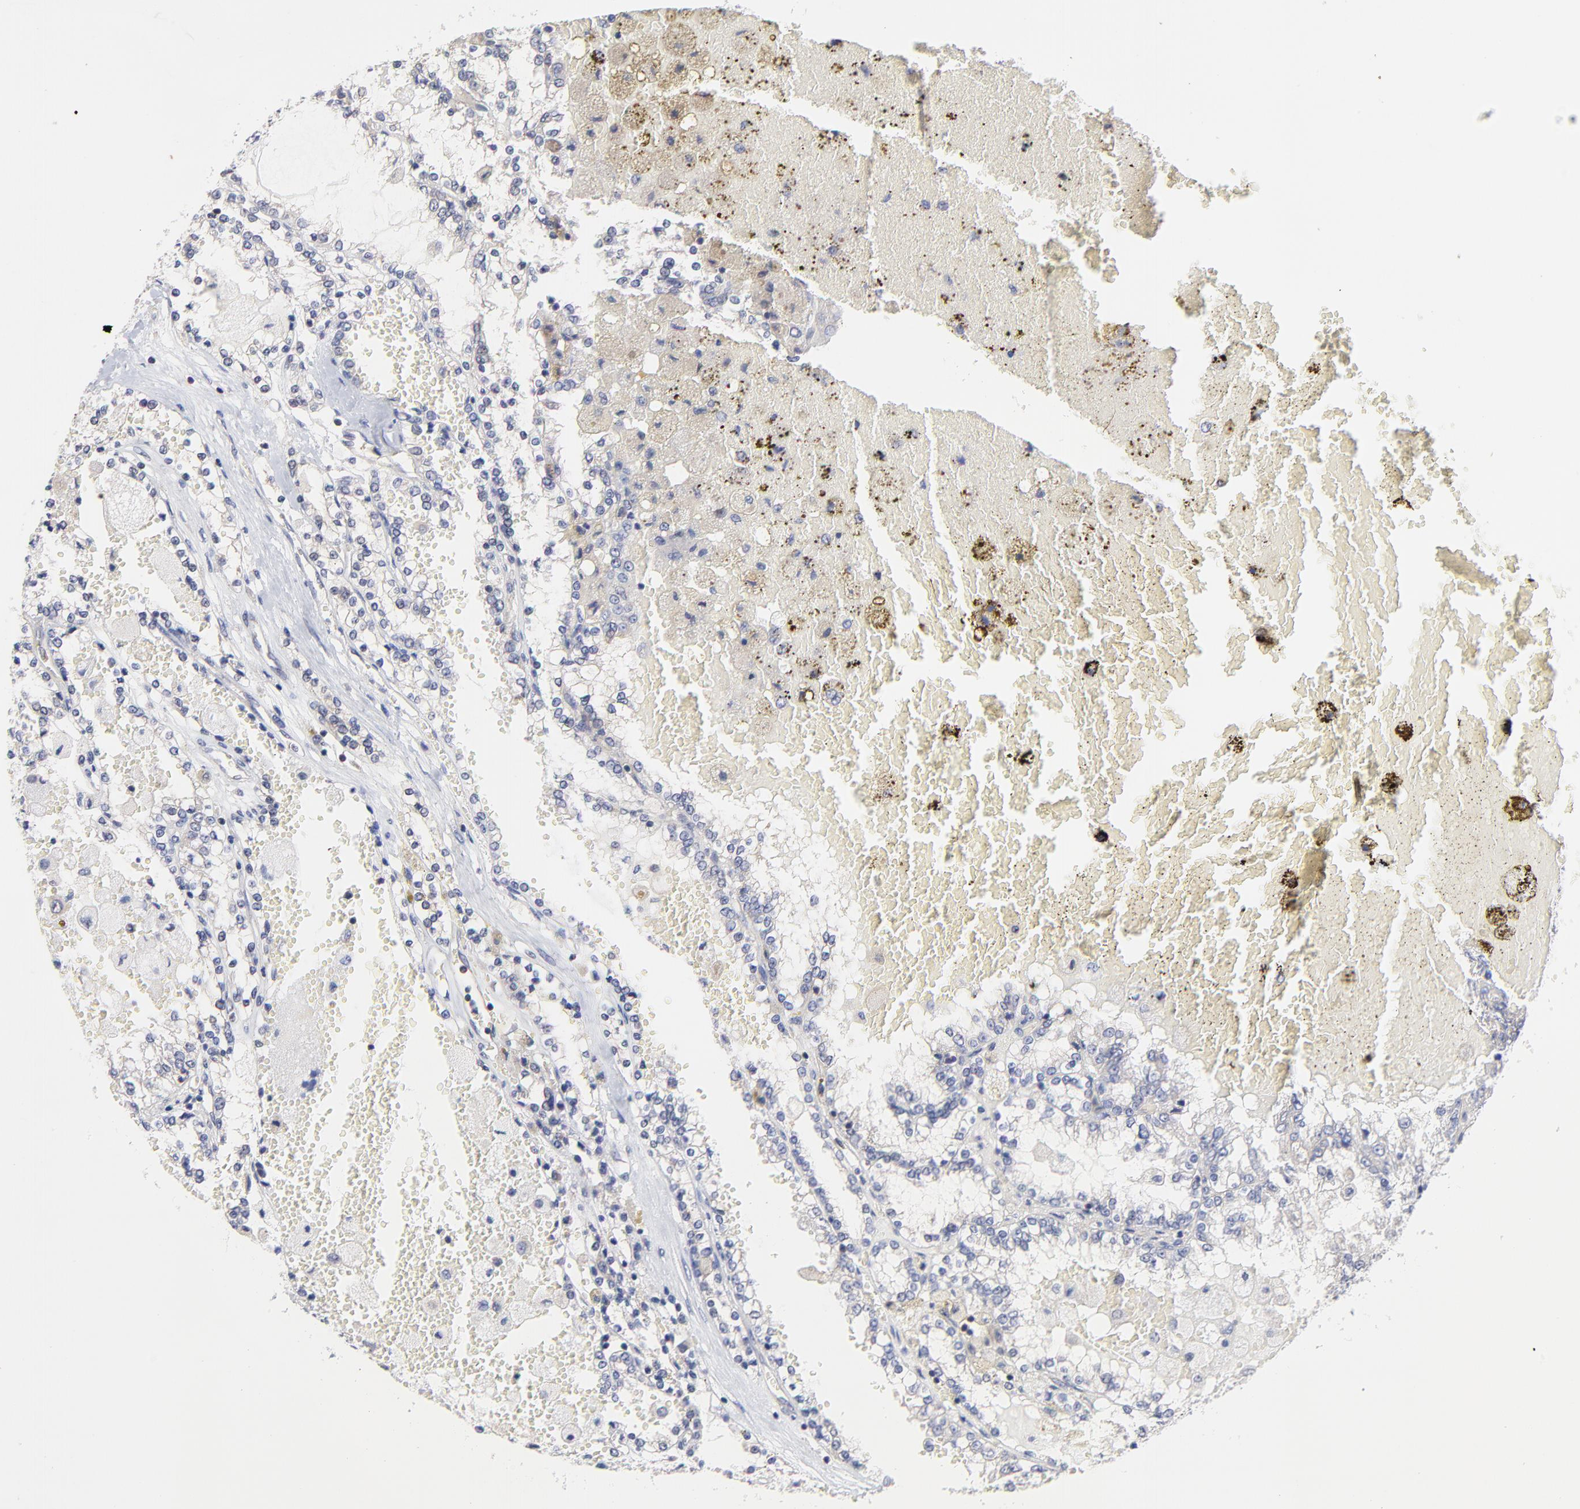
{"staining": {"intensity": "negative", "quantity": "none", "location": "none"}, "tissue": "renal cancer", "cell_type": "Tumor cells", "image_type": "cancer", "snomed": [{"axis": "morphology", "description": "Adenocarcinoma, NOS"}, {"axis": "topography", "description": "Kidney"}], "caption": "Photomicrograph shows no significant protein expression in tumor cells of renal cancer.", "gene": "PCMT1", "patient": {"sex": "female", "age": 56}}